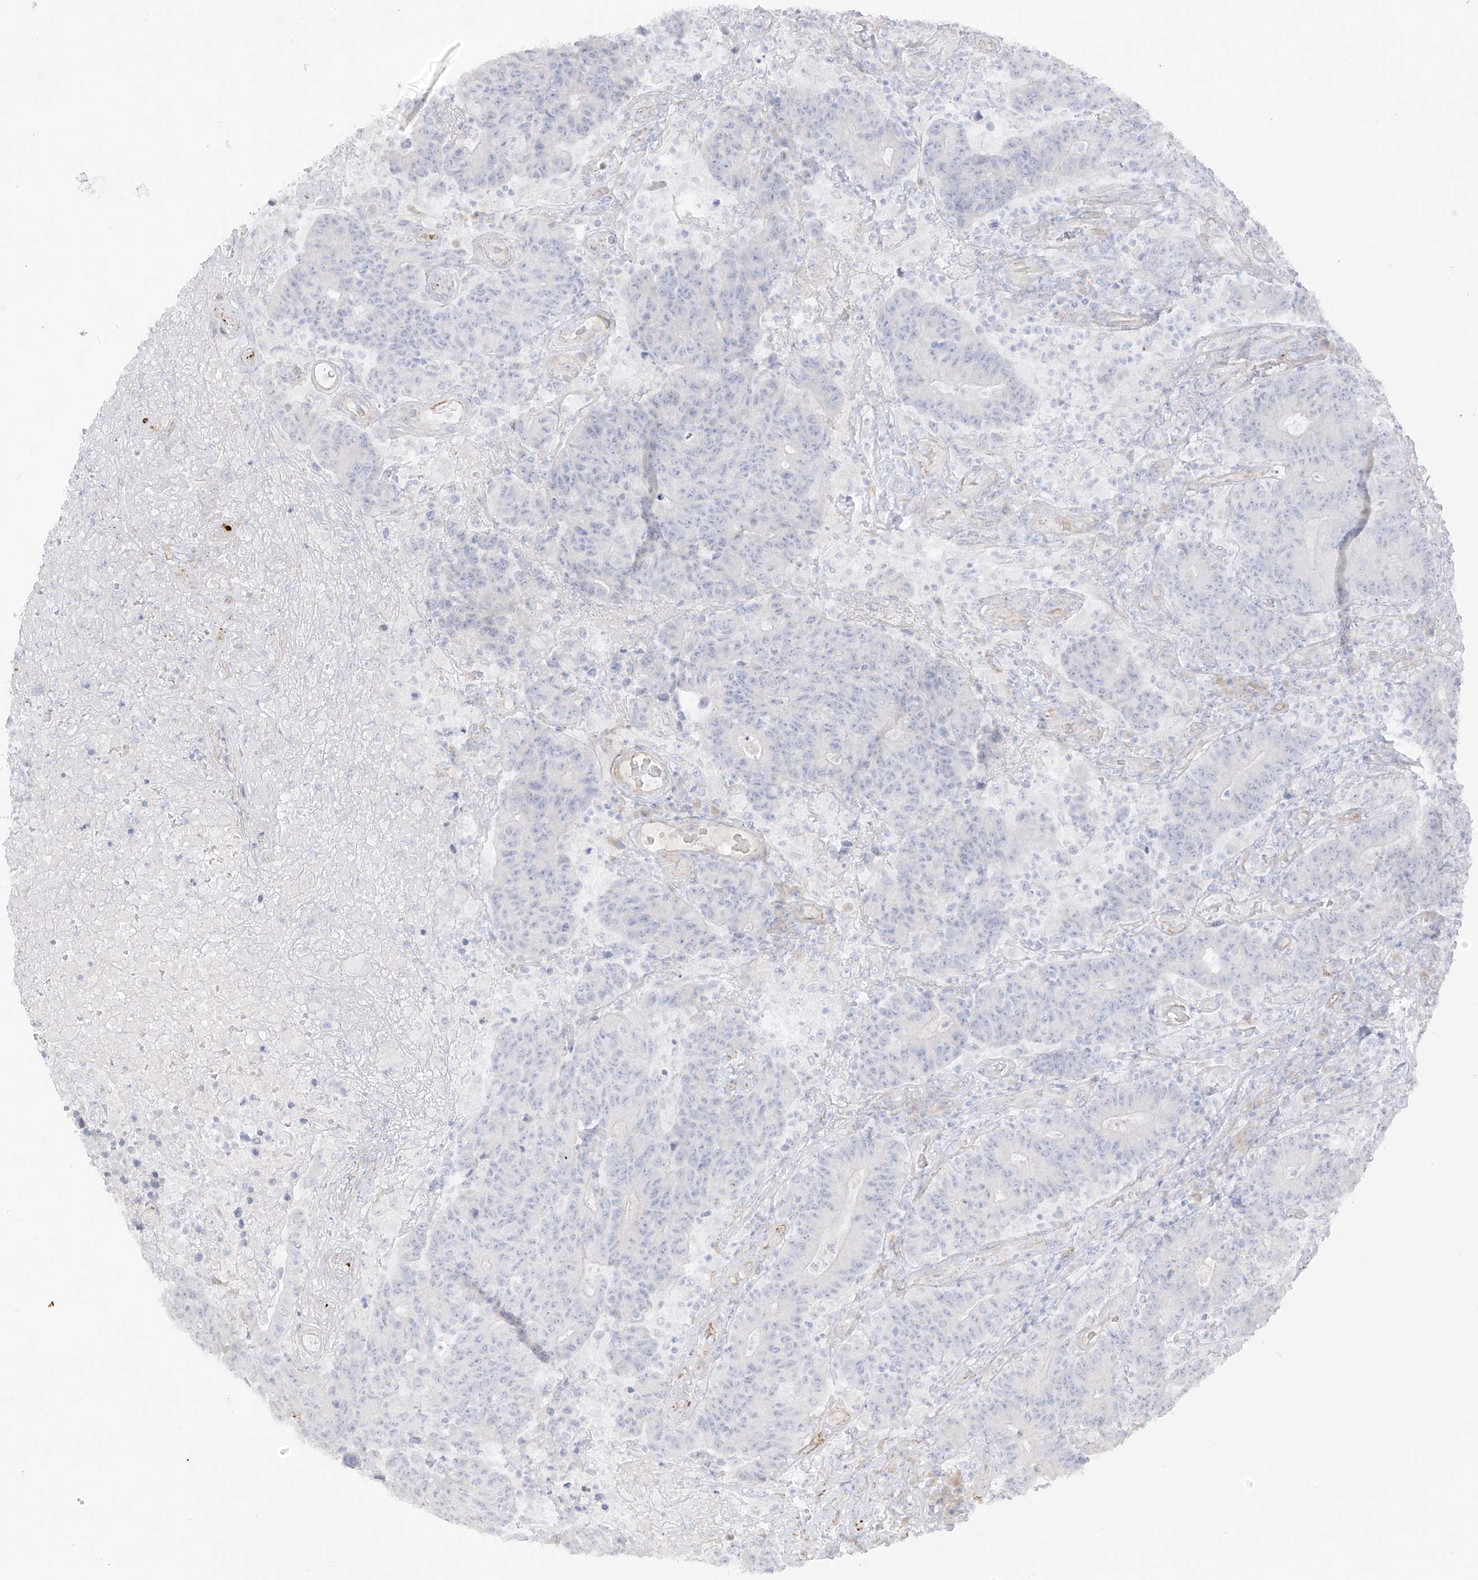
{"staining": {"intensity": "negative", "quantity": "none", "location": "none"}, "tissue": "colorectal cancer", "cell_type": "Tumor cells", "image_type": "cancer", "snomed": [{"axis": "morphology", "description": "Normal tissue, NOS"}, {"axis": "morphology", "description": "Adenocarcinoma, NOS"}, {"axis": "topography", "description": "Colon"}], "caption": "IHC of colorectal adenocarcinoma demonstrates no staining in tumor cells.", "gene": "C11orf87", "patient": {"sex": "female", "age": 75}}